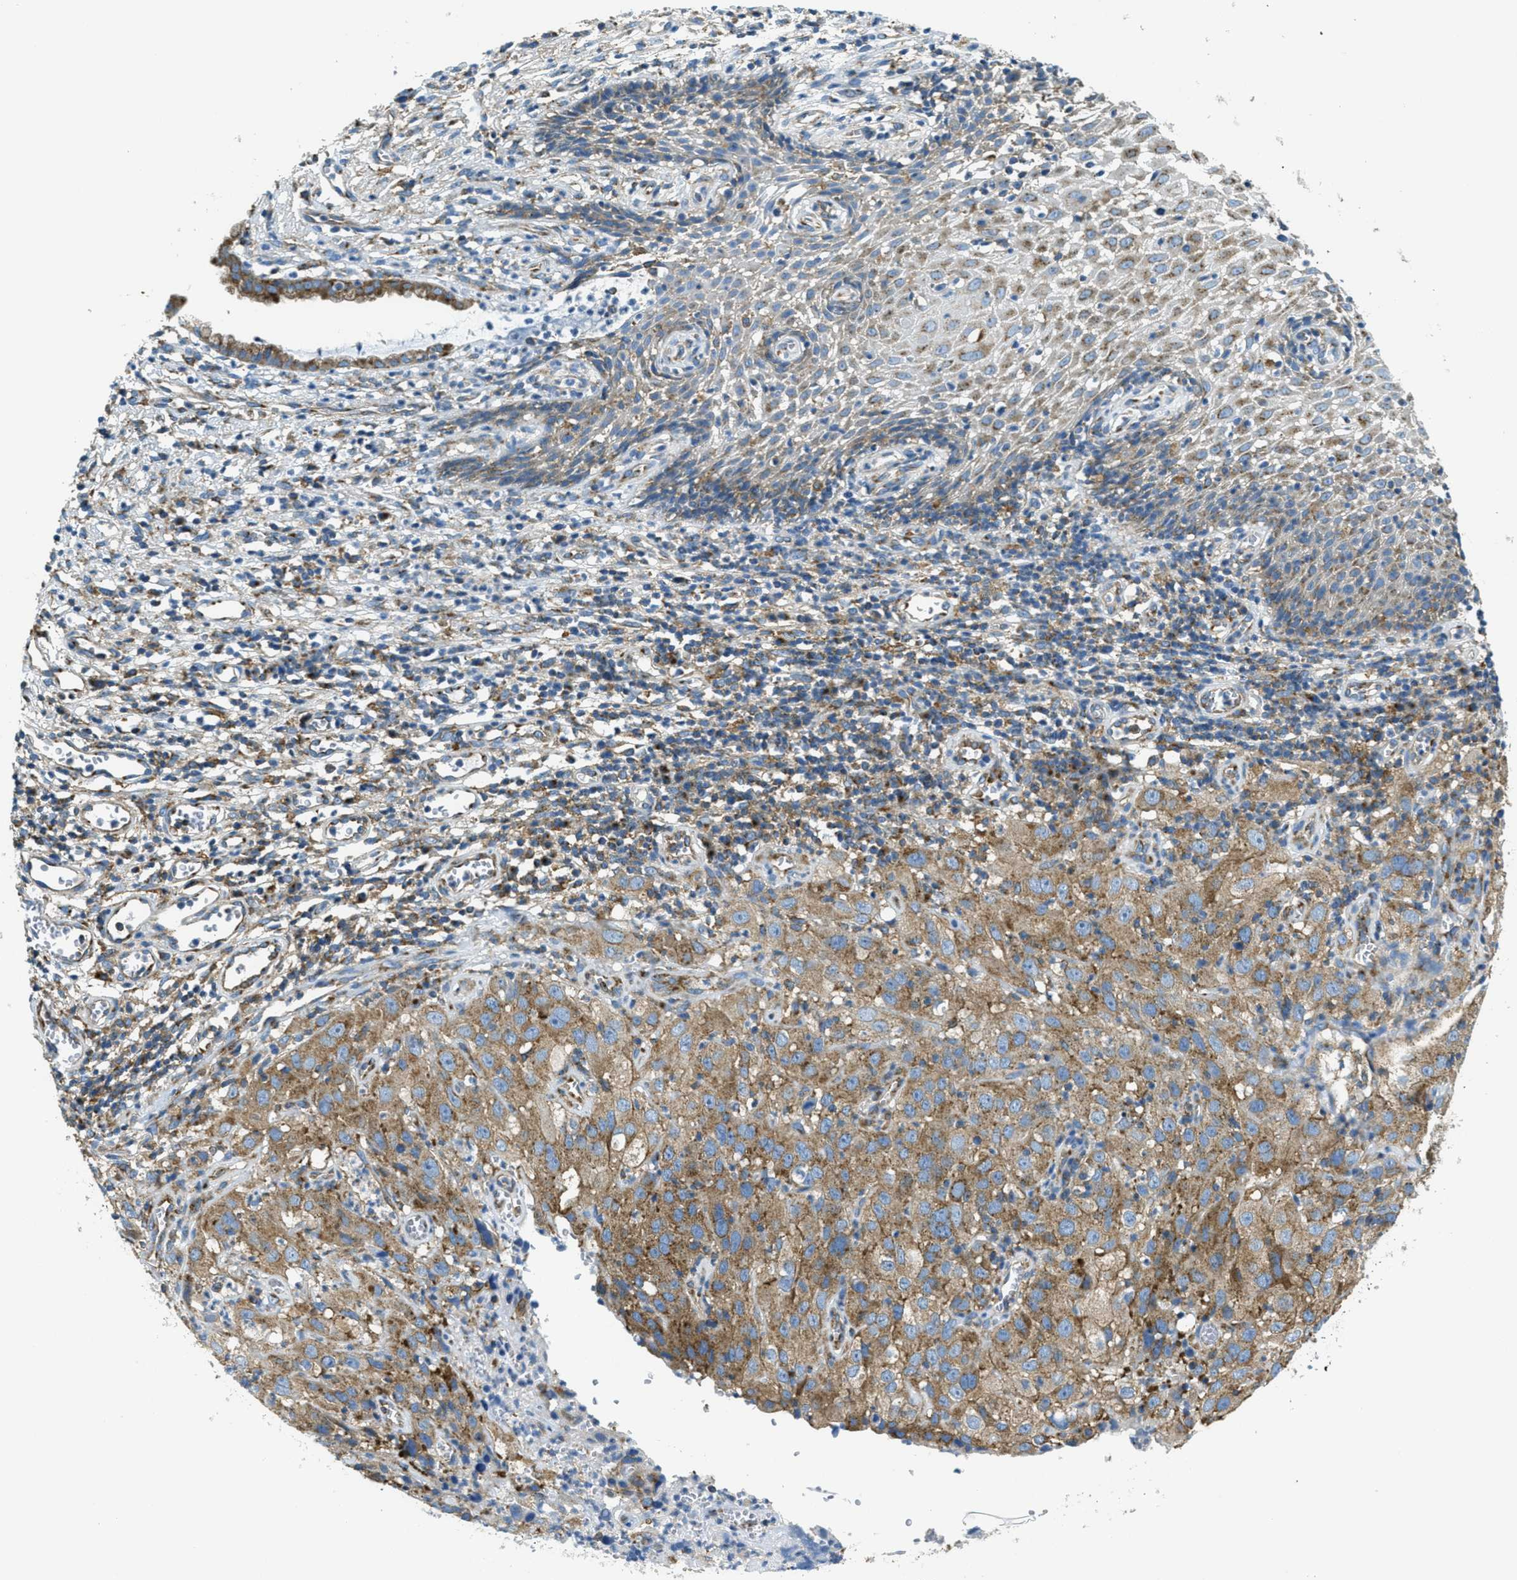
{"staining": {"intensity": "moderate", "quantity": ">75%", "location": "cytoplasmic/membranous"}, "tissue": "cervical cancer", "cell_type": "Tumor cells", "image_type": "cancer", "snomed": [{"axis": "morphology", "description": "Squamous cell carcinoma, NOS"}, {"axis": "topography", "description": "Cervix"}], "caption": "There is medium levels of moderate cytoplasmic/membranous positivity in tumor cells of cervical squamous cell carcinoma, as demonstrated by immunohistochemical staining (brown color).", "gene": "AP2B1", "patient": {"sex": "female", "age": 32}}